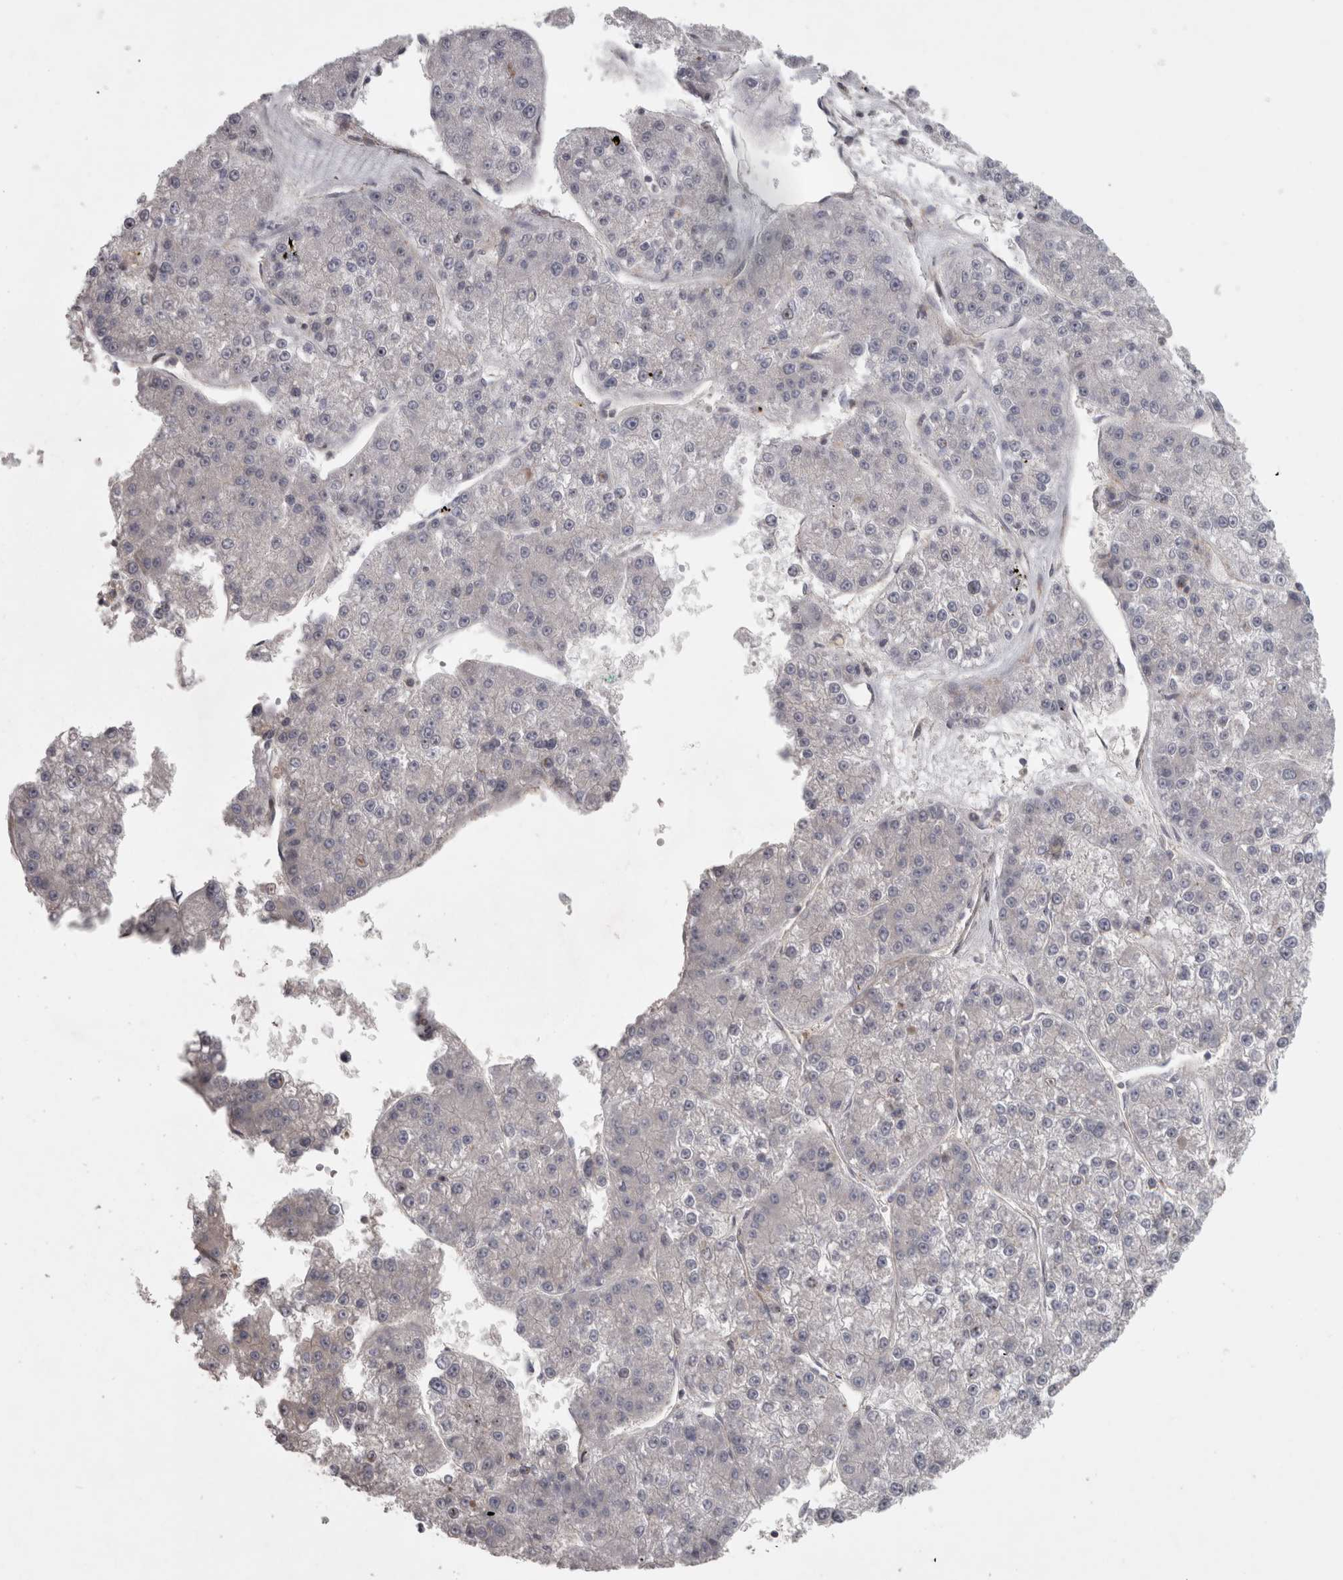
{"staining": {"intensity": "negative", "quantity": "none", "location": "none"}, "tissue": "liver cancer", "cell_type": "Tumor cells", "image_type": "cancer", "snomed": [{"axis": "morphology", "description": "Carcinoma, Hepatocellular, NOS"}, {"axis": "topography", "description": "Liver"}], "caption": "Liver cancer stained for a protein using immunohistochemistry reveals no positivity tumor cells.", "gene": "SLCO5A1", "patient": {"sex": "female", "age": 73}}